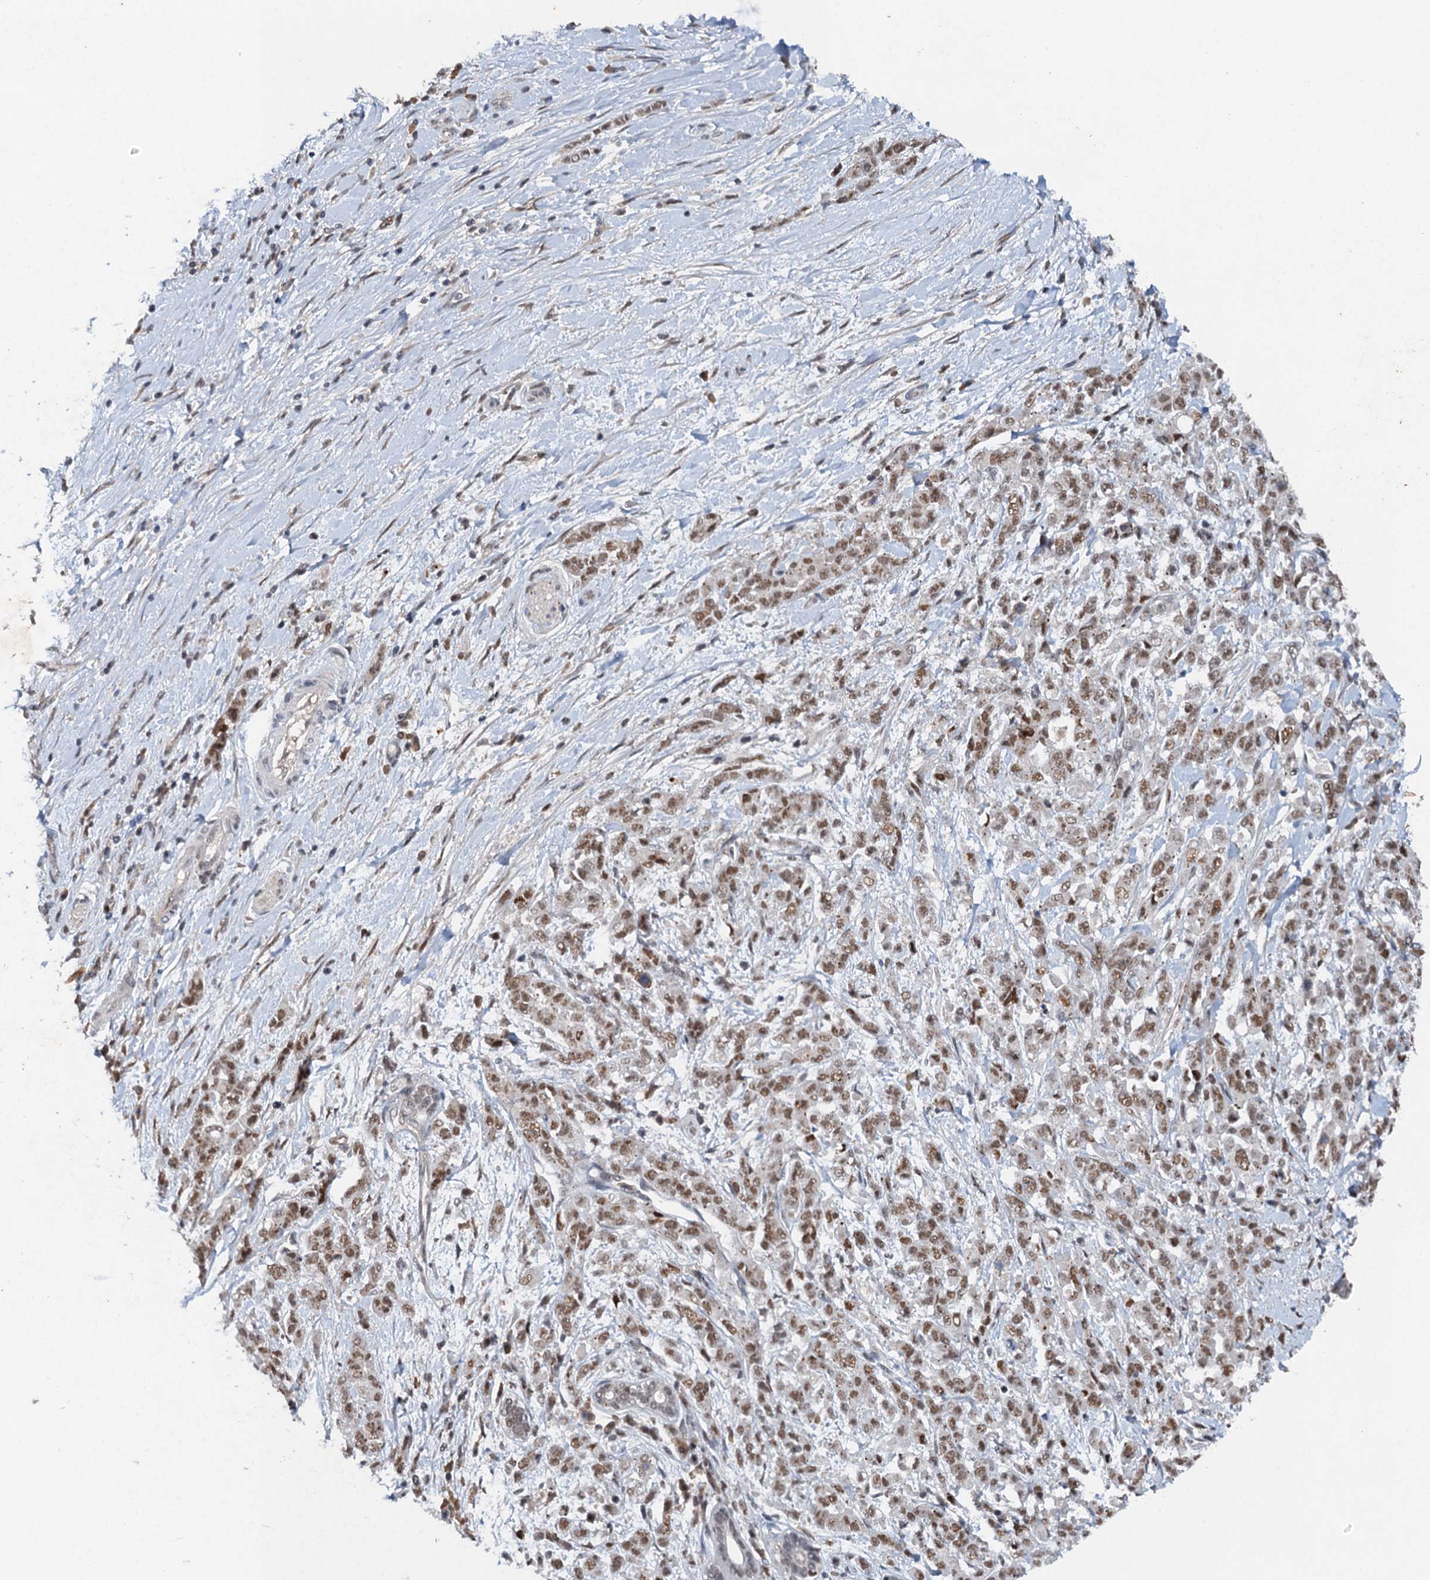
{"staining": {"intensity": "moderate", "quantity": ">75%", "location": "nuclear"}, "tissue": "pancreatic cancer", "cell_type": "Tumor cells", "image_type": "cancer", "snomed": [{"axis": "morphology", "description": "Normal tissue, NOS"}, {"axis": "morphology", "description": "Adenocarcinoma, NOS"}, {"axis": "topography", "description": "Pancreas"}], "caption": "Tumor cells reveal medium levels of moderate nuclear staining in approximately >75% of cells in pancreatic cancer (adenocarcinoma).", "gene": "CSTF3", "patient": {"sex": "female", "age": 64}}